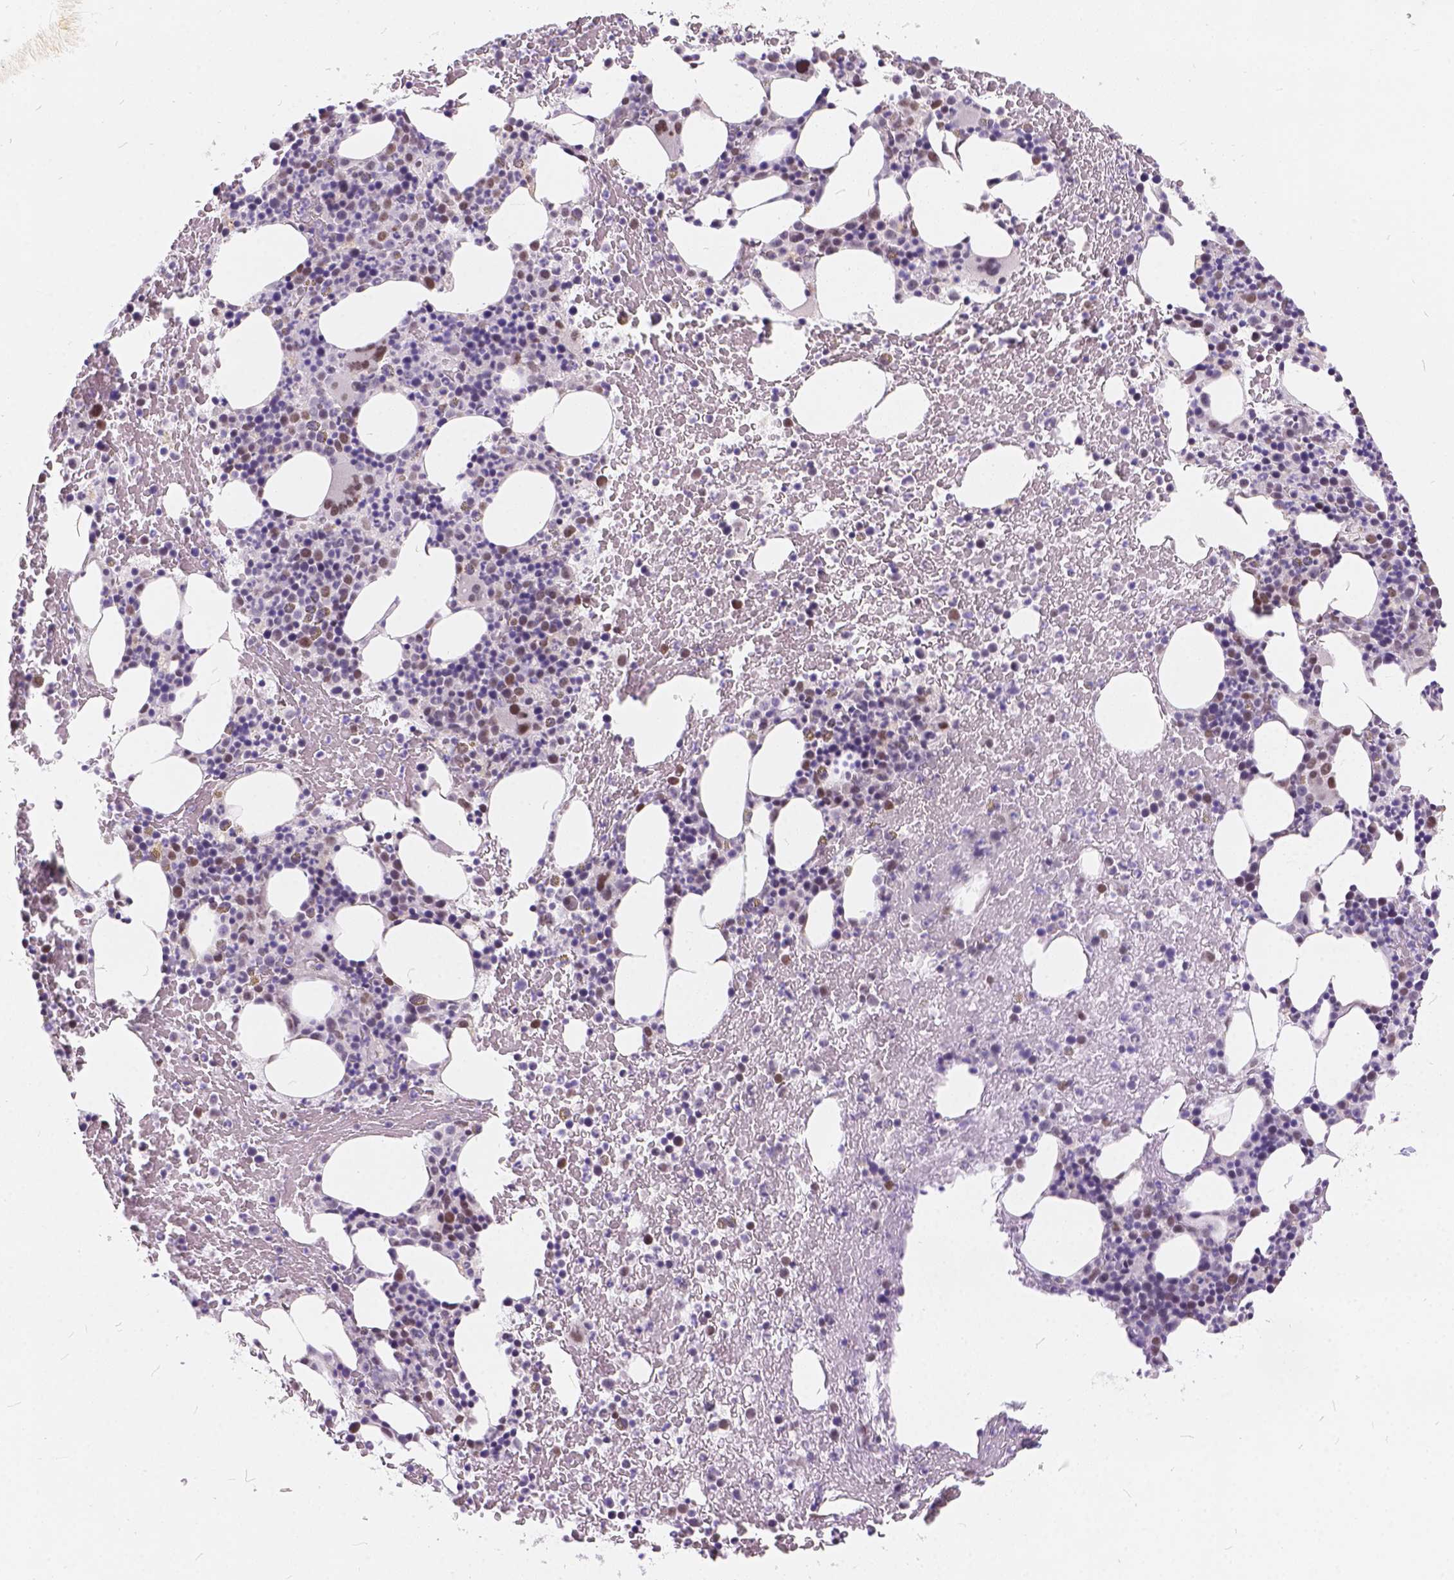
{"staining": {"intensity": "moderate", "quantity": "<25%", "location": "nuclear"}, "tissue": "bone marrow", "cell_type": "Hematopoietic cells", "image_type": "normal", "snomed": [{"axis": "morphology", "description": "Normal tissue, NOS"}, {"axis": "topography", "description": "Bone marrow"}], "caption": "Moderate nuclear protein staining is seen in about <25% of hematopoietic cells in bone marrow. The staining was performed using DAB (3,3'-diaminobenzidine), with brown indicating positive protein expression. Nuclei are stained blue with hematoxylin.", "gene": "FAM53A", "patient": {"sex": "male", "age": 72}}